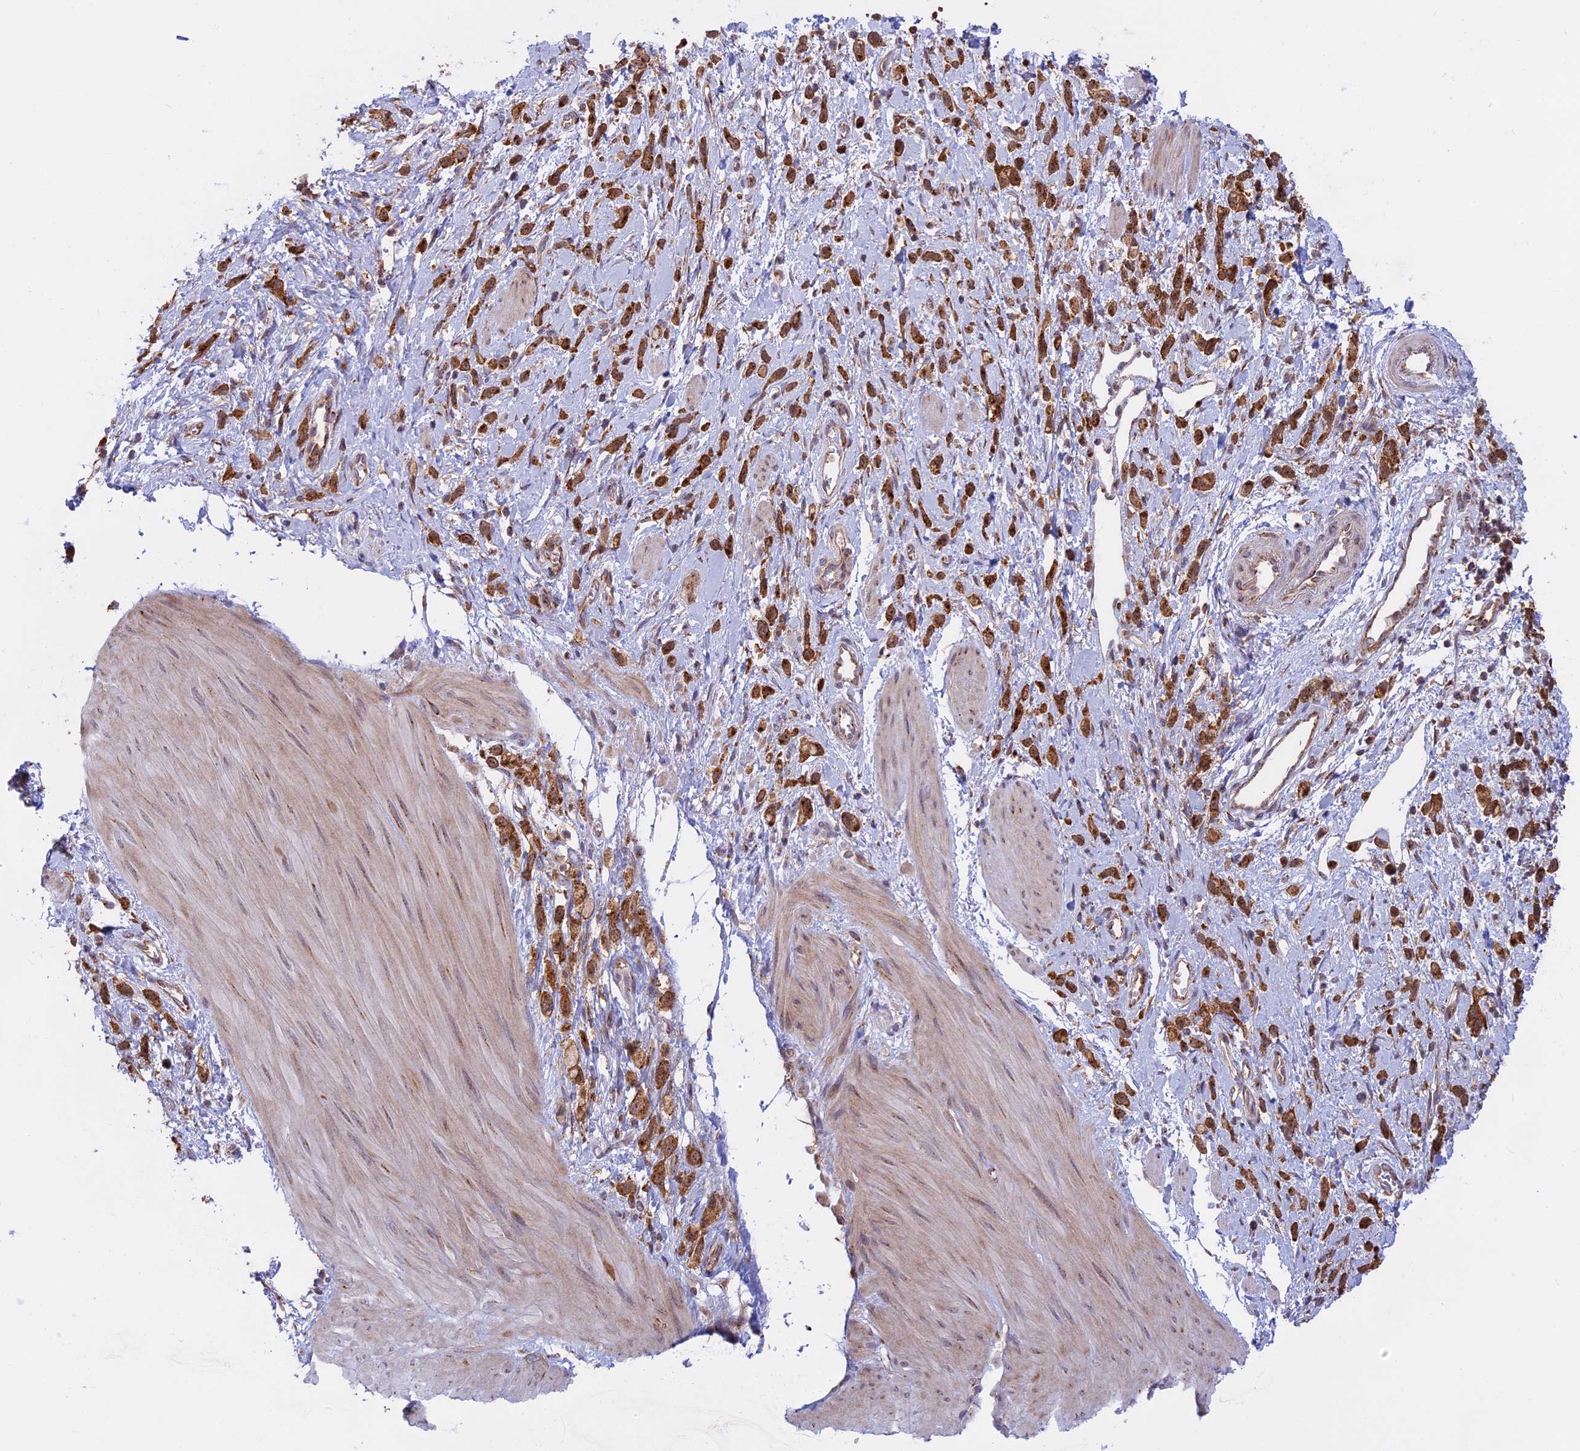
{"staining": {"intensity": "moderate", "quantity": ">75%", "location": "cytoplasmic/membranous"}, "tissue": "stomach cancer", "cell_type": "Tumor cells", "image_type": "cancer", "snomed": [{"axis": "morphology", "description": "Adenocarcinoma, NOS"}, {"axis": "topography", "description": "Stomach"}], "caption": "DAB immunohistochemical staining of human stomach cancer (adenocarcinoma) exhibits moderate cytoplasmic/membranous protein positivity in approximately >75% of tumor cells.", "gene": "CLINT1", "patient": {"sex": "female", "age": 65}}